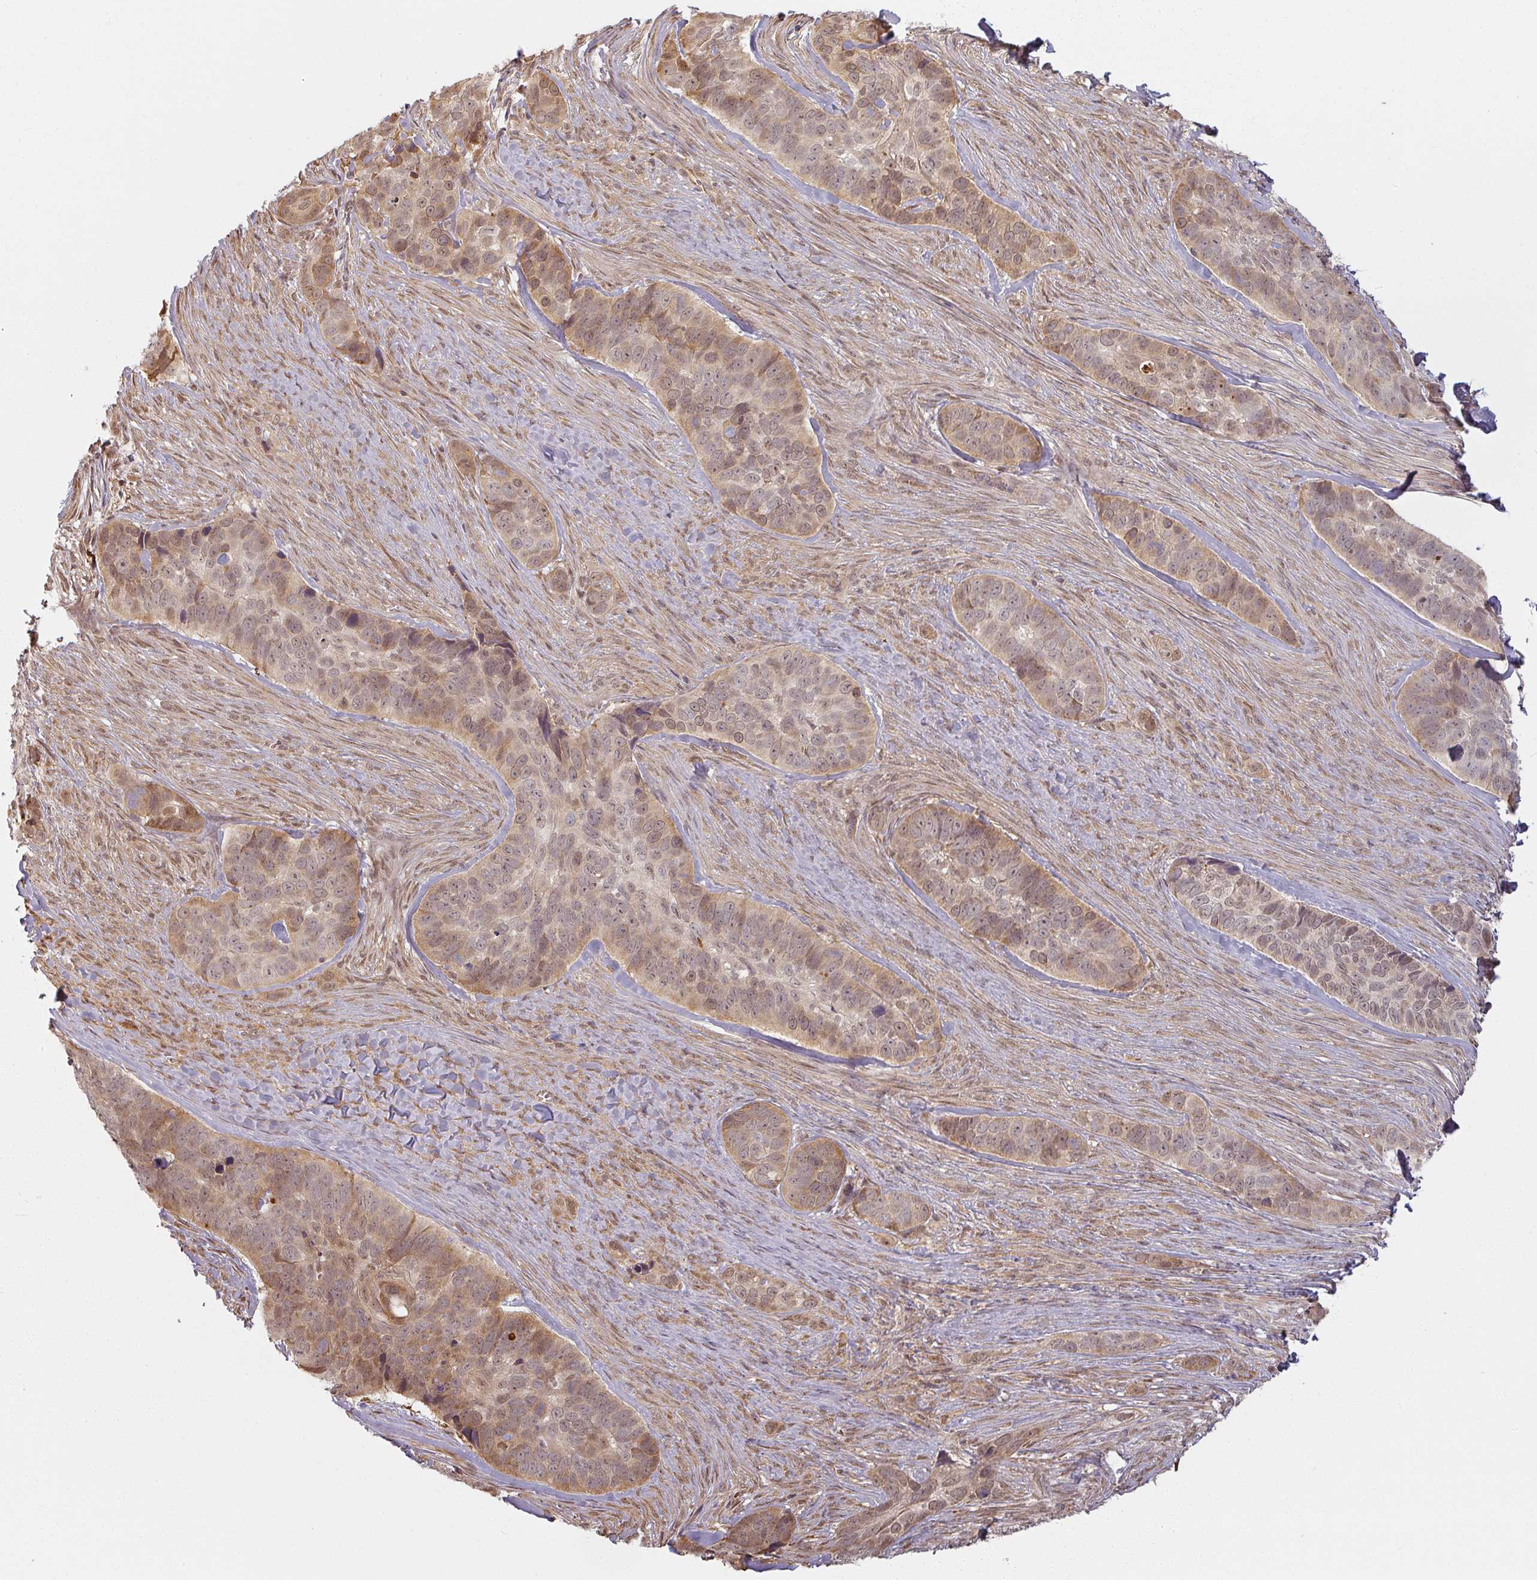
{"staining": {"intensity": "moderate", "quantity": ">75%", "location": "cytoplasmic/membranous,nuclear"}, "tissue": "skin cancer", "cell_type": "Tumor cells", "image_type": "cancer", "snomed": [{"axis": "morphology", "description": "Basal cell carcinoma"}, {"axis": "topography", "description": "Skin"}], "caption": "Basal cell carcinoma (skin) was stained to show a protein in brown. There is medium levels of moderate cytoplasmic/membranous and nuclear expression in approximately >75% of tumor cells.", "gene": "MED19", "patient": {"sex": "female", "age": 82}}